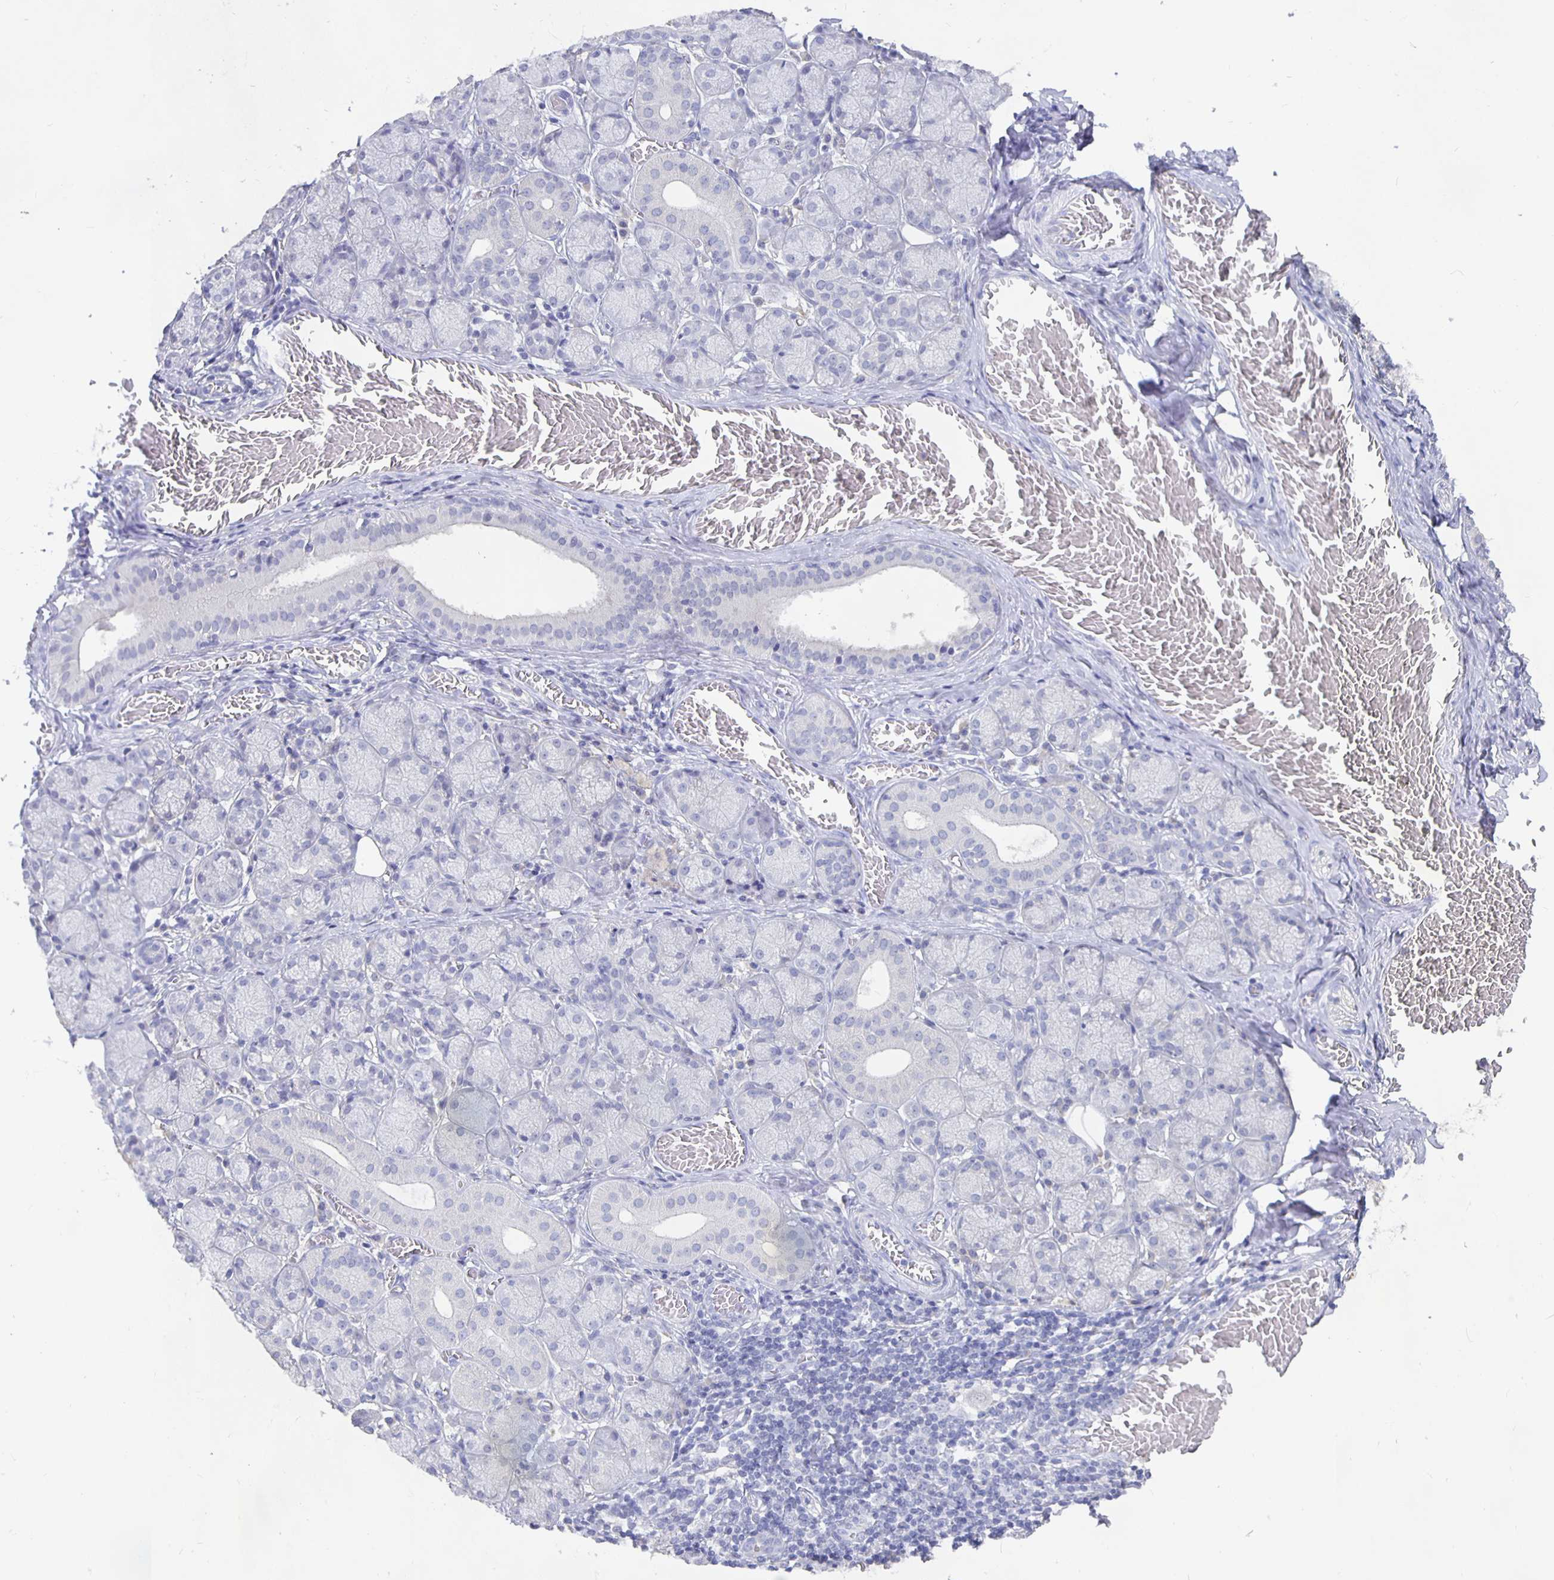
{"staining": {"intensity": "negative", "quantity": "none", "location": "none"}, "tissue": "salivary gland", "cell_type": "Glandular cells", "image_type": "normal", "snomed": [{"axis": "morphology", "description": "Normal tissue, NOS"}, {"axis": "topography", "description": "Salivary gland"}, {"axis": "topography", "description": "Peripheral nerve tissue"}], "caption": "This is a histopathology image of immunohistochemistry staining of unremarkable salivary gland, which shows no positivity in glandular cells.", "gene": "GPX4", "patient": {"sex": "female", "age": 24}}